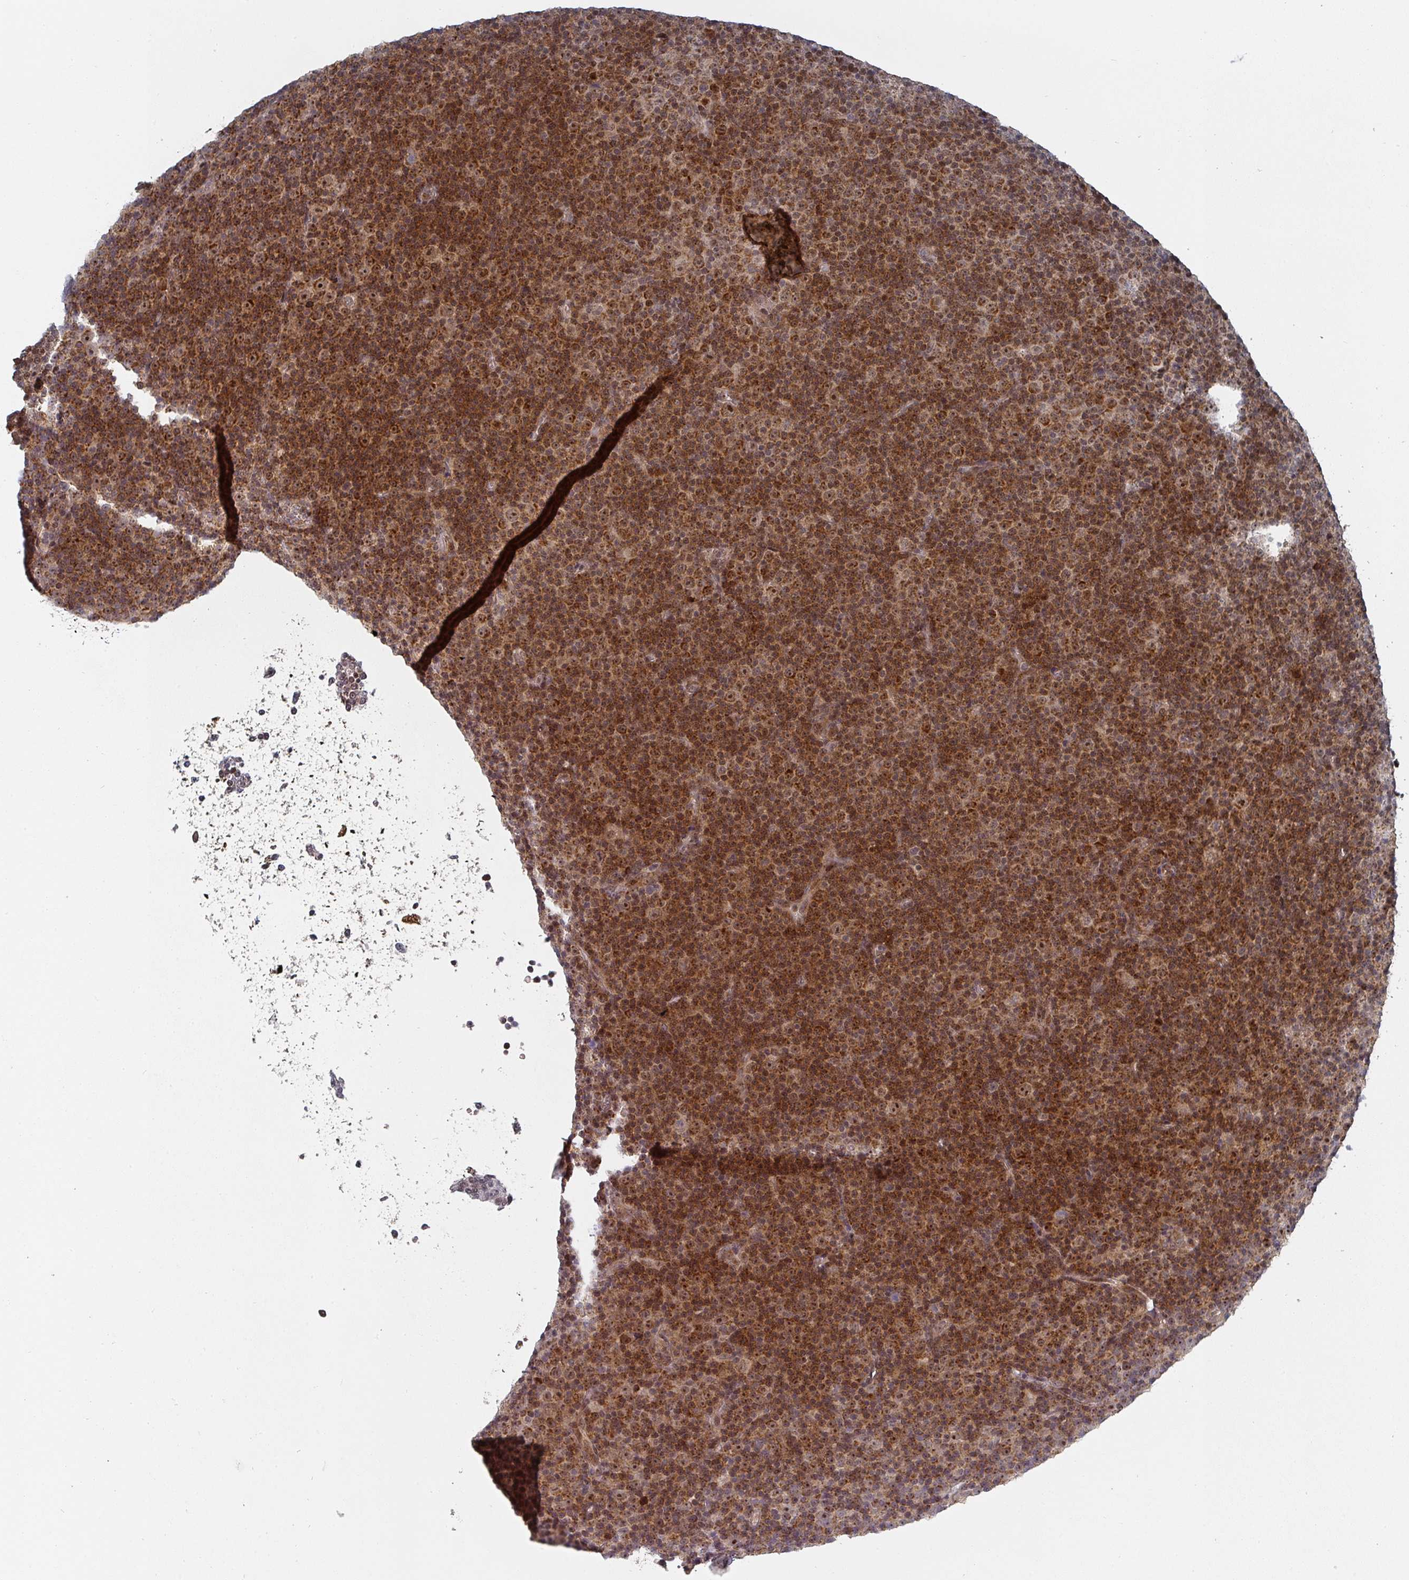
{"staining": {"intensity": "moderate", "quantity": "25%-75%", "location": "cytoplasmic/membranous,nuclear"}, "tissue": "lymphoma", "cell_type": "Tumor cells", "image_type": "cancer", "snomed": [{"axis": "morphology", "description": "Malignant lymphoma, non-Hodgkin's type, Low grade"}, {"axis": "topography", "description": "Lymph node"}], "caption": "The immunohistochemical stain highlights moderate cytoplasmic/membranous and nuclear staining in tumor cells of lymphoma tissue.", "gene": "KIF1C", "patient": {"sex": "female", "age": 67}}